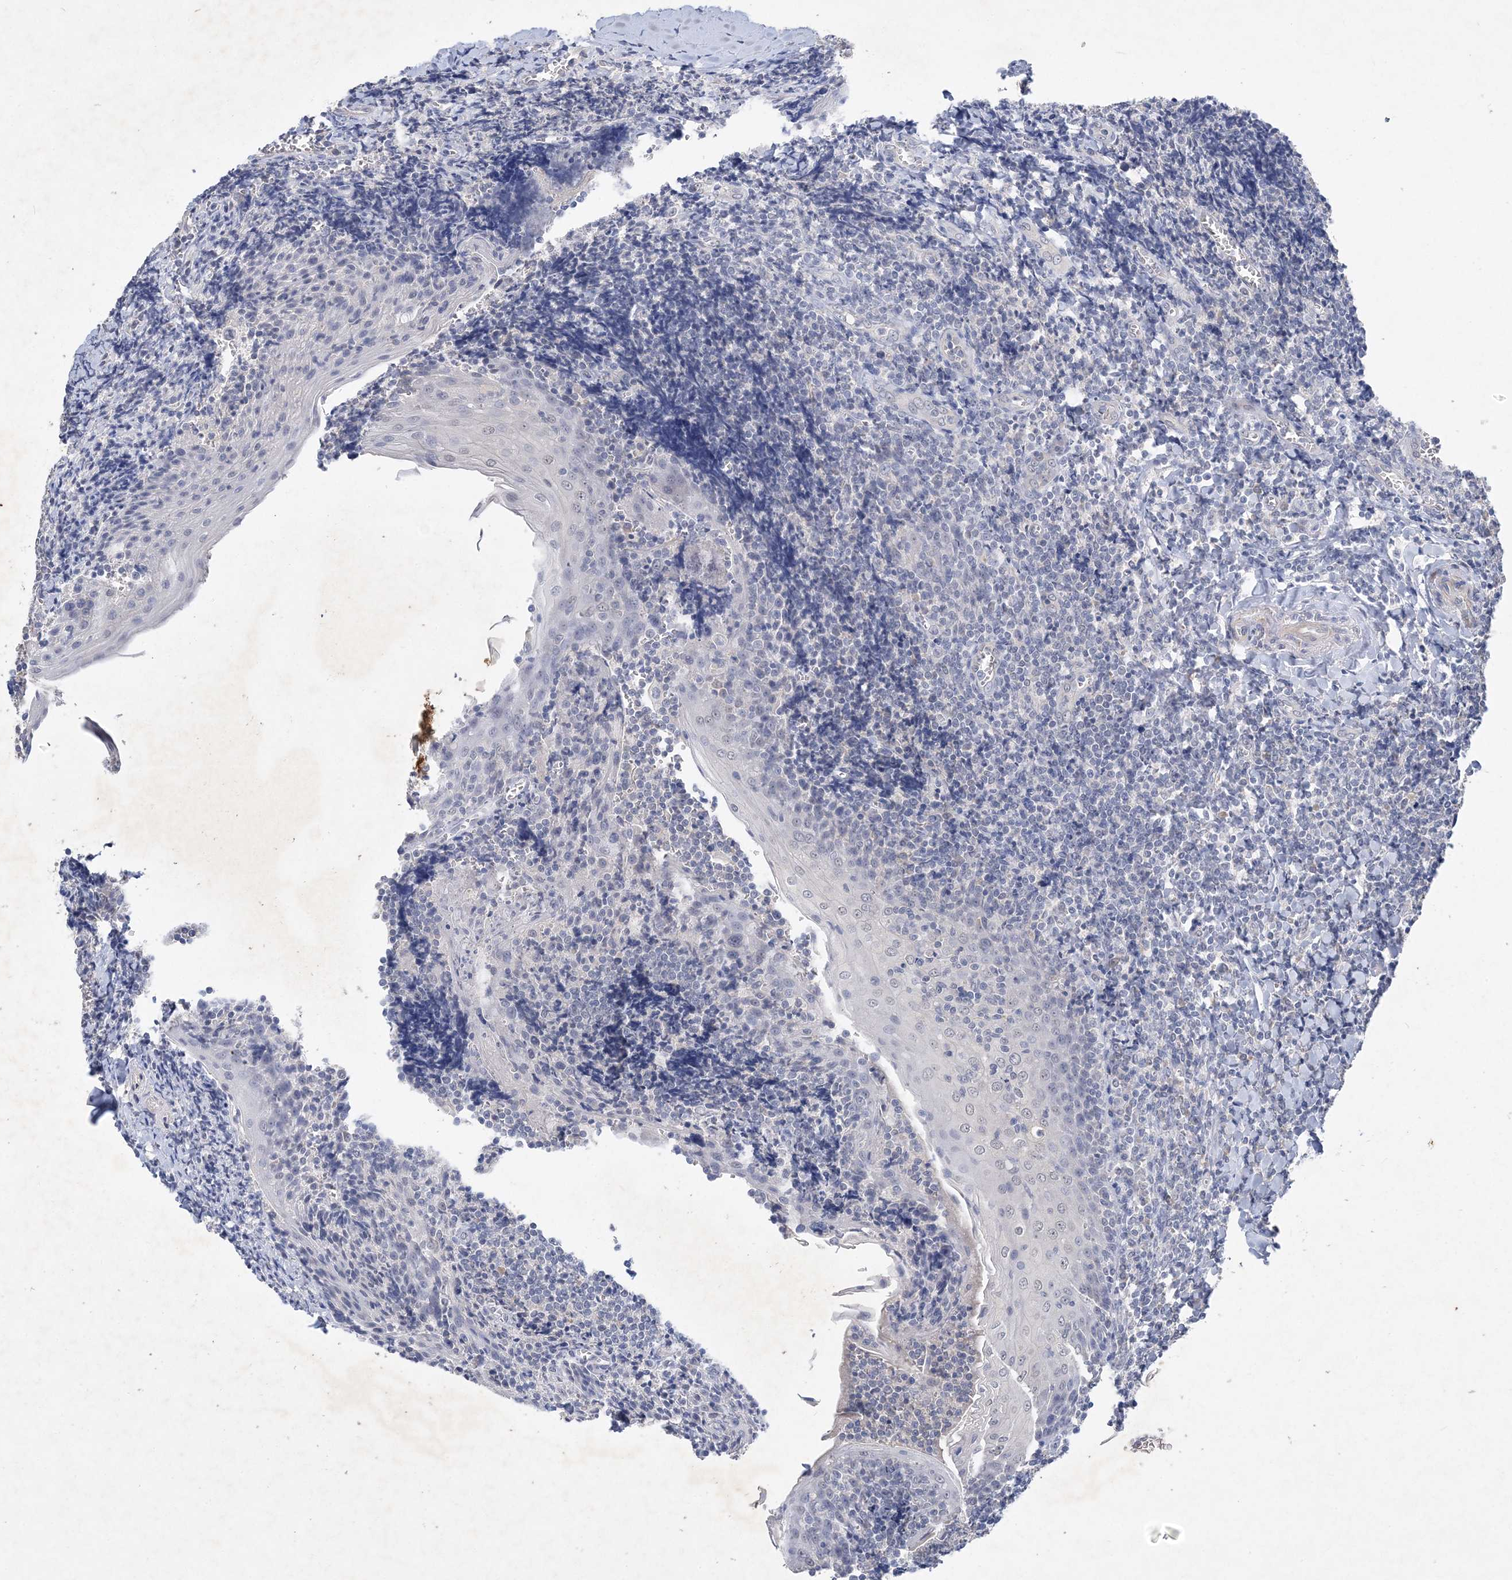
{"staining": {"intensity": "negative", "quantity": "none", "location": "none"}, "tissue": "tonsil", "cell_type": "Germinal center cells", "image_type": "normal", "snomed": [{"axis": "morphology", "description": "Normal tissue, NOS"}, {"axis": "topography", "description": "Tonsil"}], "caption": "The immunohistochemistry (IHC) histopathology image has no significant expression in germinal center cells of tonsil. (DAB (3,3'-diaminobenzidine) immunohistochemistry visualized using brightfield microscopy, high magnification).", "gene": "C11orf58", "patient": {"sex": "male", "age": 27}}